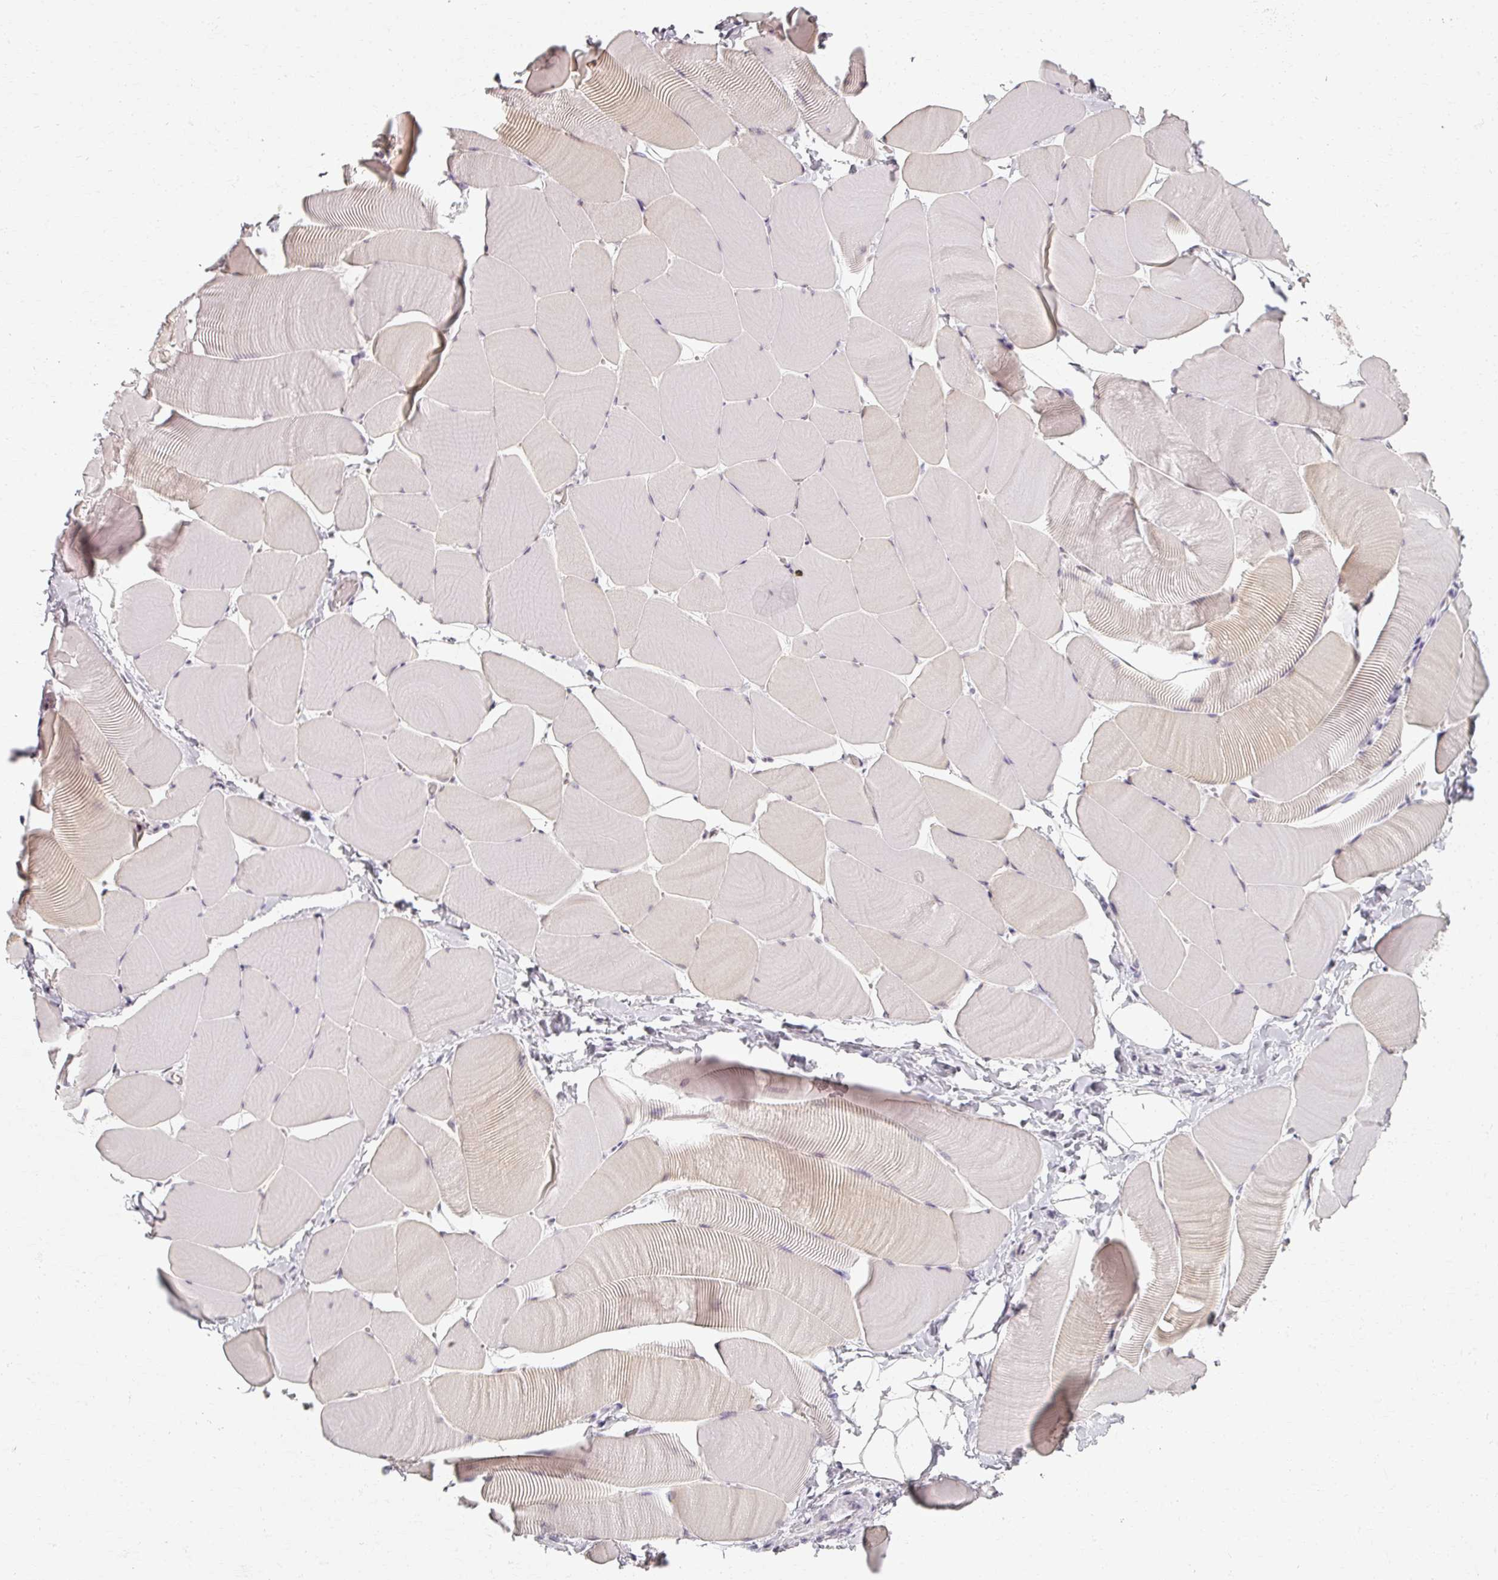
{"staining": {"intensity": "moderate", "quantity": "<25%", "location": "cytoplasmic/membranous,nuclear"}, "tissue": "skeletal muscle", "cell_type": "Myocytes", "image_type": "normal", "snomed": [{"axis": "morphology", "description": "Normal tissue, NOS"}, {"axis": "topography", "description": "Skeletal muscle"}], "caption": "Immunohistochemical staining of unremarkable human skeletal muscle demonstrates low levels of moderate cytoplasmic/membranous,nuclear positivity in about <25% of myocytes.", "gene": "RIPOR3", "patient": {"sex": "male", "age": 25}}